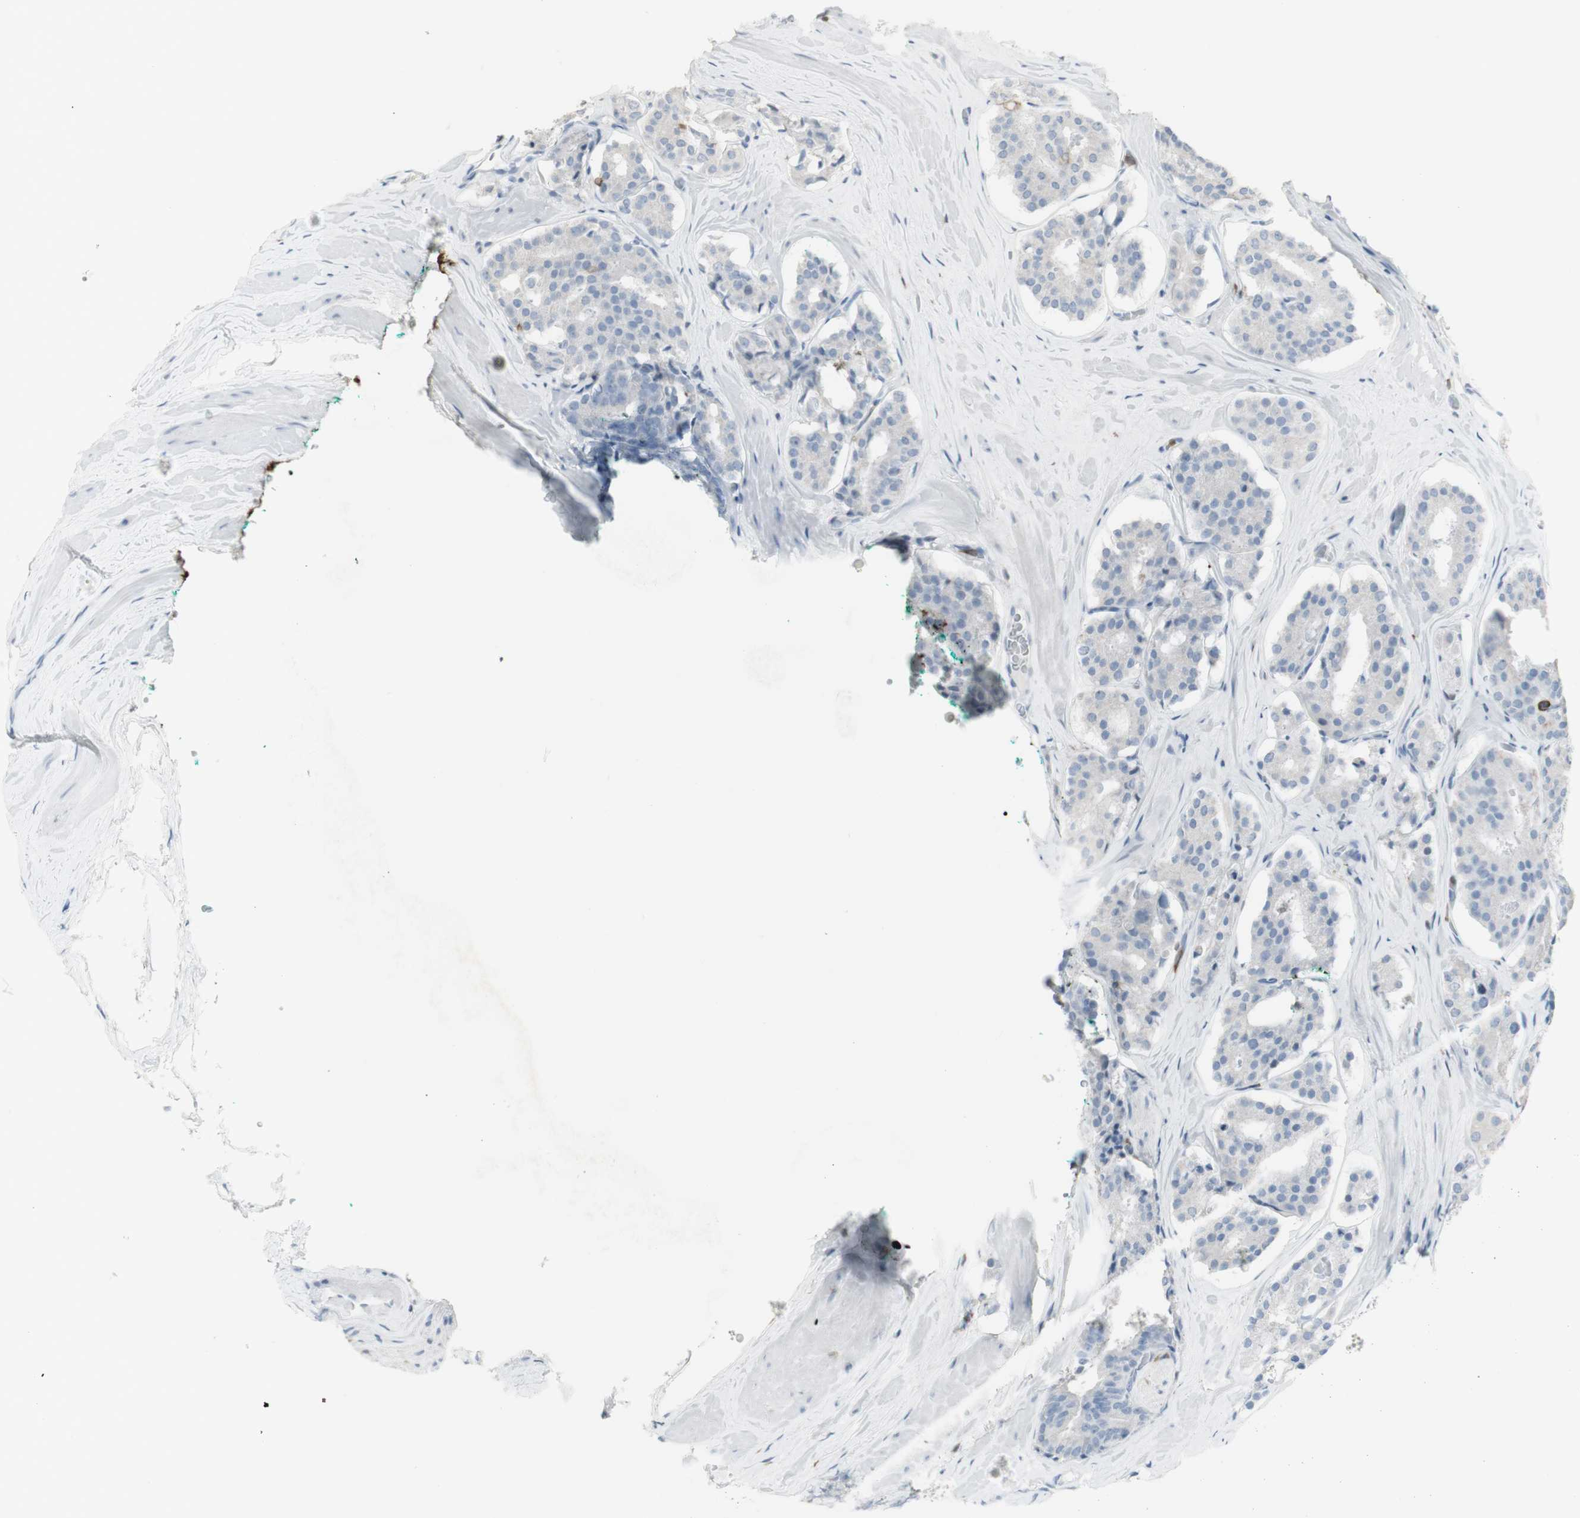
{"staining": {"intensity": "negative", "quantity": "none", "location": "none"}, "tissue": "prostate cancer", "cell_type": "Tumor cells", "image_type": "cancer", "snomed": [{"axis": "morphology", "description": "Adenocarcinoma, High grade"}, {"axis": "topography", "description": "Prostate"}], "caption": "Immunohistochemical staining of human high-grade adenocarcinoma (prostate) reveals no significant staining in tumor cells.", "gene": "NRG1", "patient": {"sex": "male", "age": 60}}